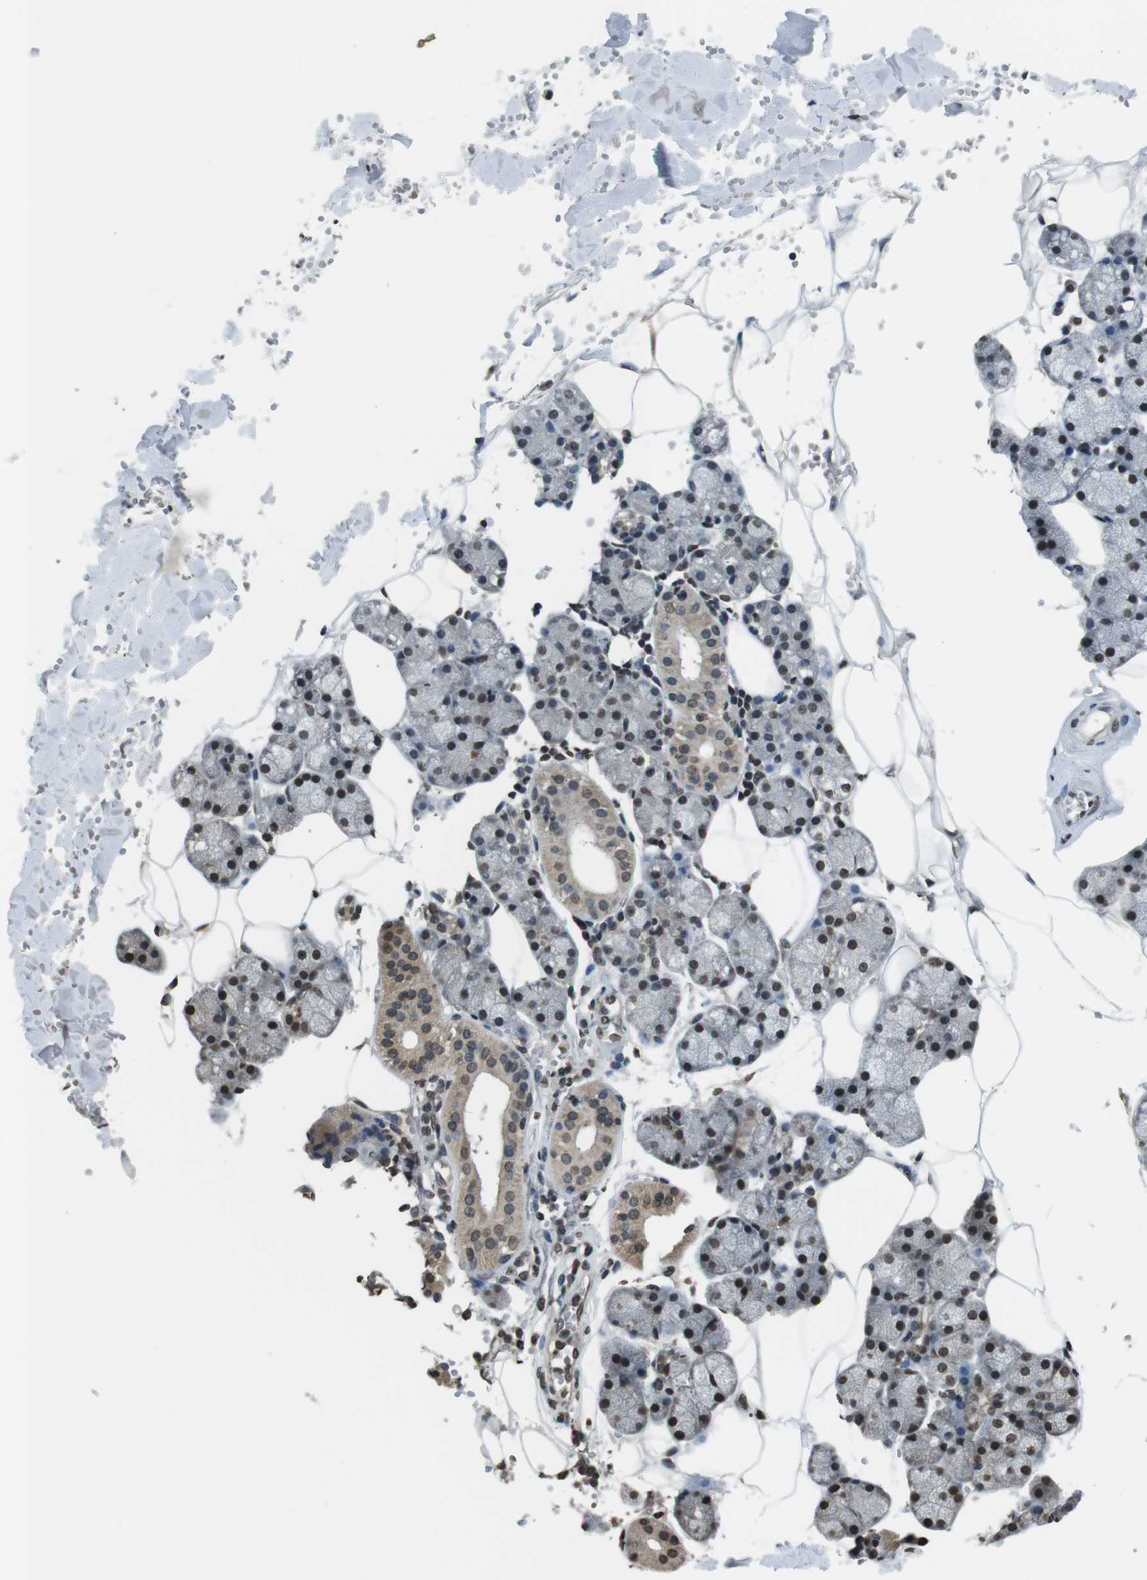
{"staining": {"intensity": "strong", "quantity": "<25%", "location": "cytoplasmic/membranous,nuclear"}, "tissue": "salivary gland", "cell_type": "Glandular cells", "image_type": "normal", "snomed": [{"axis": "morphology", "description": "Normal tissue, NOS"}, {"axis": "topography", "description": "Salivary gland"}], "caption": "Salivary gland stained with immunohistochemistry (IHC) exhibits strong cytoplasmic/membranous,nuclear staining in about <25% of glandular cells.", "gene": "MAF", "patient": {"sex": "male", "age": 62}}